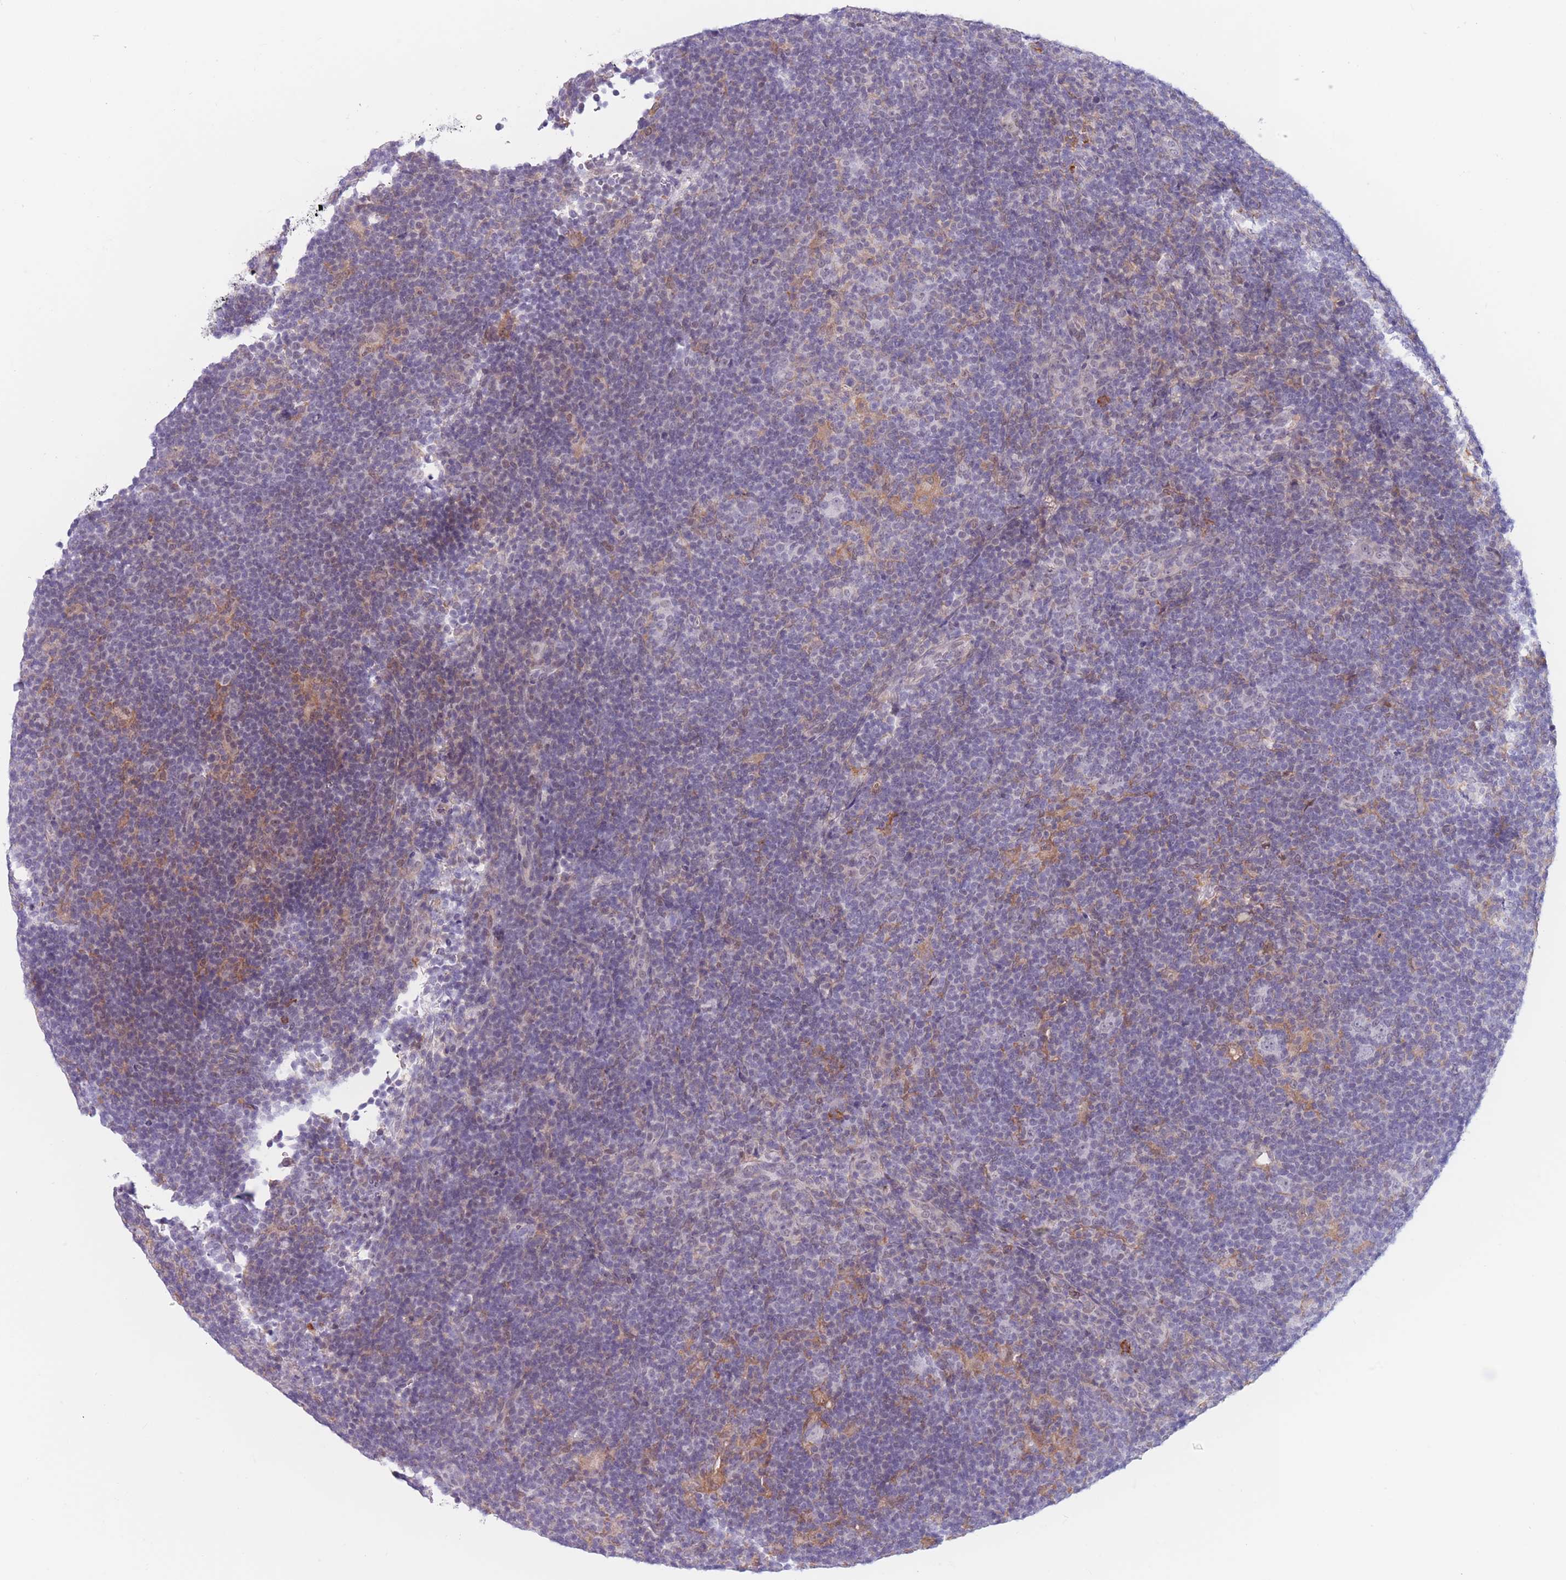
{"staining": {"intensity": "negative", "quantity": "none", "location": "none"}, "tissue": "lymphoma", "cell_type": "Tumor cells", "image_type": "cancer", "snomed": [{"axis": "morphology", "description": "Hodgkin's disease, NOS"}, {"axis": "topography", "description": "Lymph node"}], "caption": "Human Hodgkin's disease stained for a protein using IHC displays no staining in tumor cells.", "gene": "PODXL", "patient": {"sex": "female", "age": 57}}